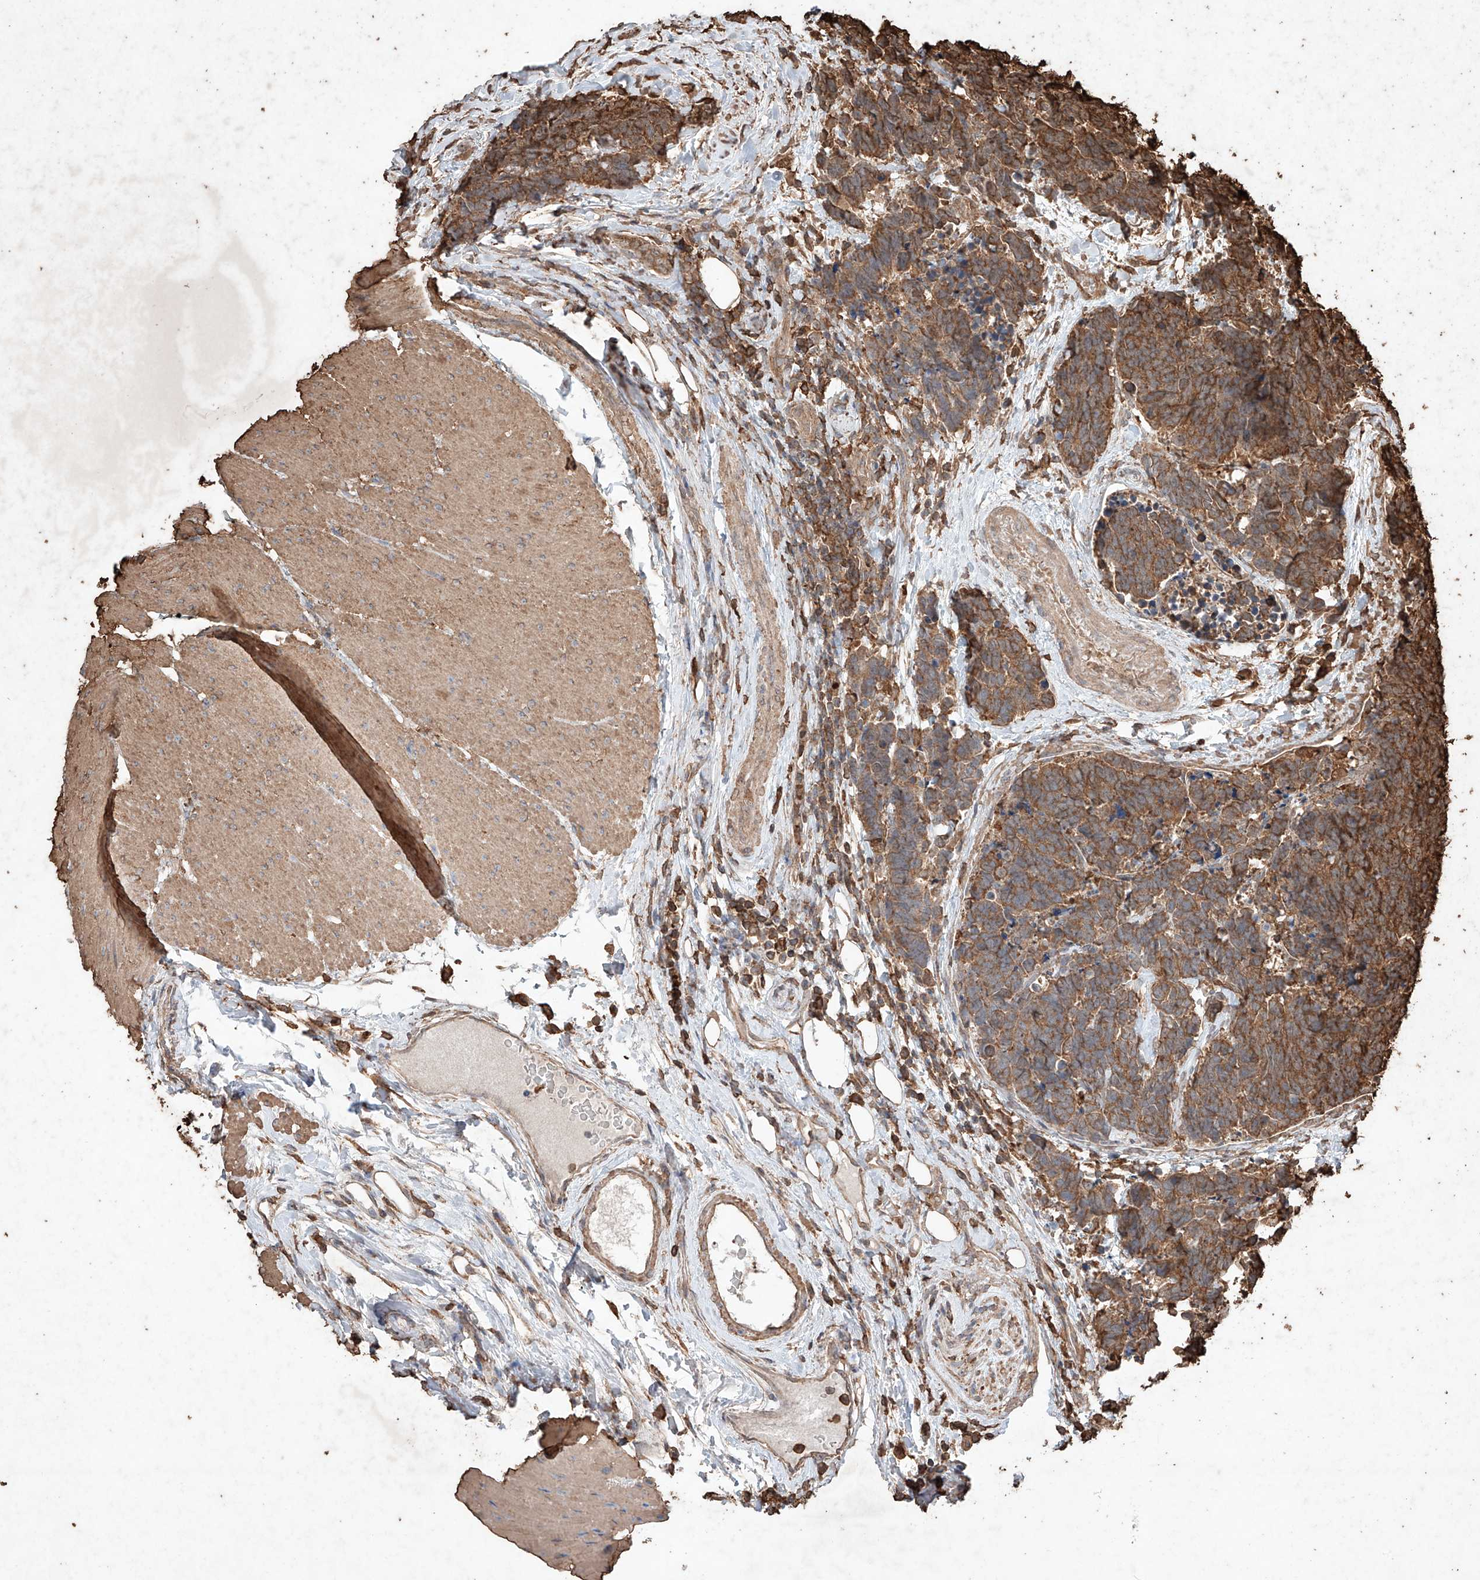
{"staining": {"intensity": "moderate", "quantity": ">75%", "location": "cytoplasmic/membranous"}, "tissue": "carcinoid", "cell_type": "Tumor cells", "image_type": "cancer", "snomed": [{"axis": "morphology", "description": "Carcinoma, NOS"}, {"axis": "morphology", "description": "Carcinoid, malignant, NOS"}, {"axis": "topography", "description": "Urinary bladder"}], "caption": "Brown immunohistochemical staining in malignant carcinoid demonstrates moderate cytoplasmic/membranous staining in about >75% of tumor cells. The staining was performed using DAB (3,3'-diaminobenzidine) to visualize the protein expression in brown, while the nuclei were stained in blue with hematoxylin (Magnification: 20x).", "gene": "M6PR", "patient": {"sex": "male", "age": 57}}